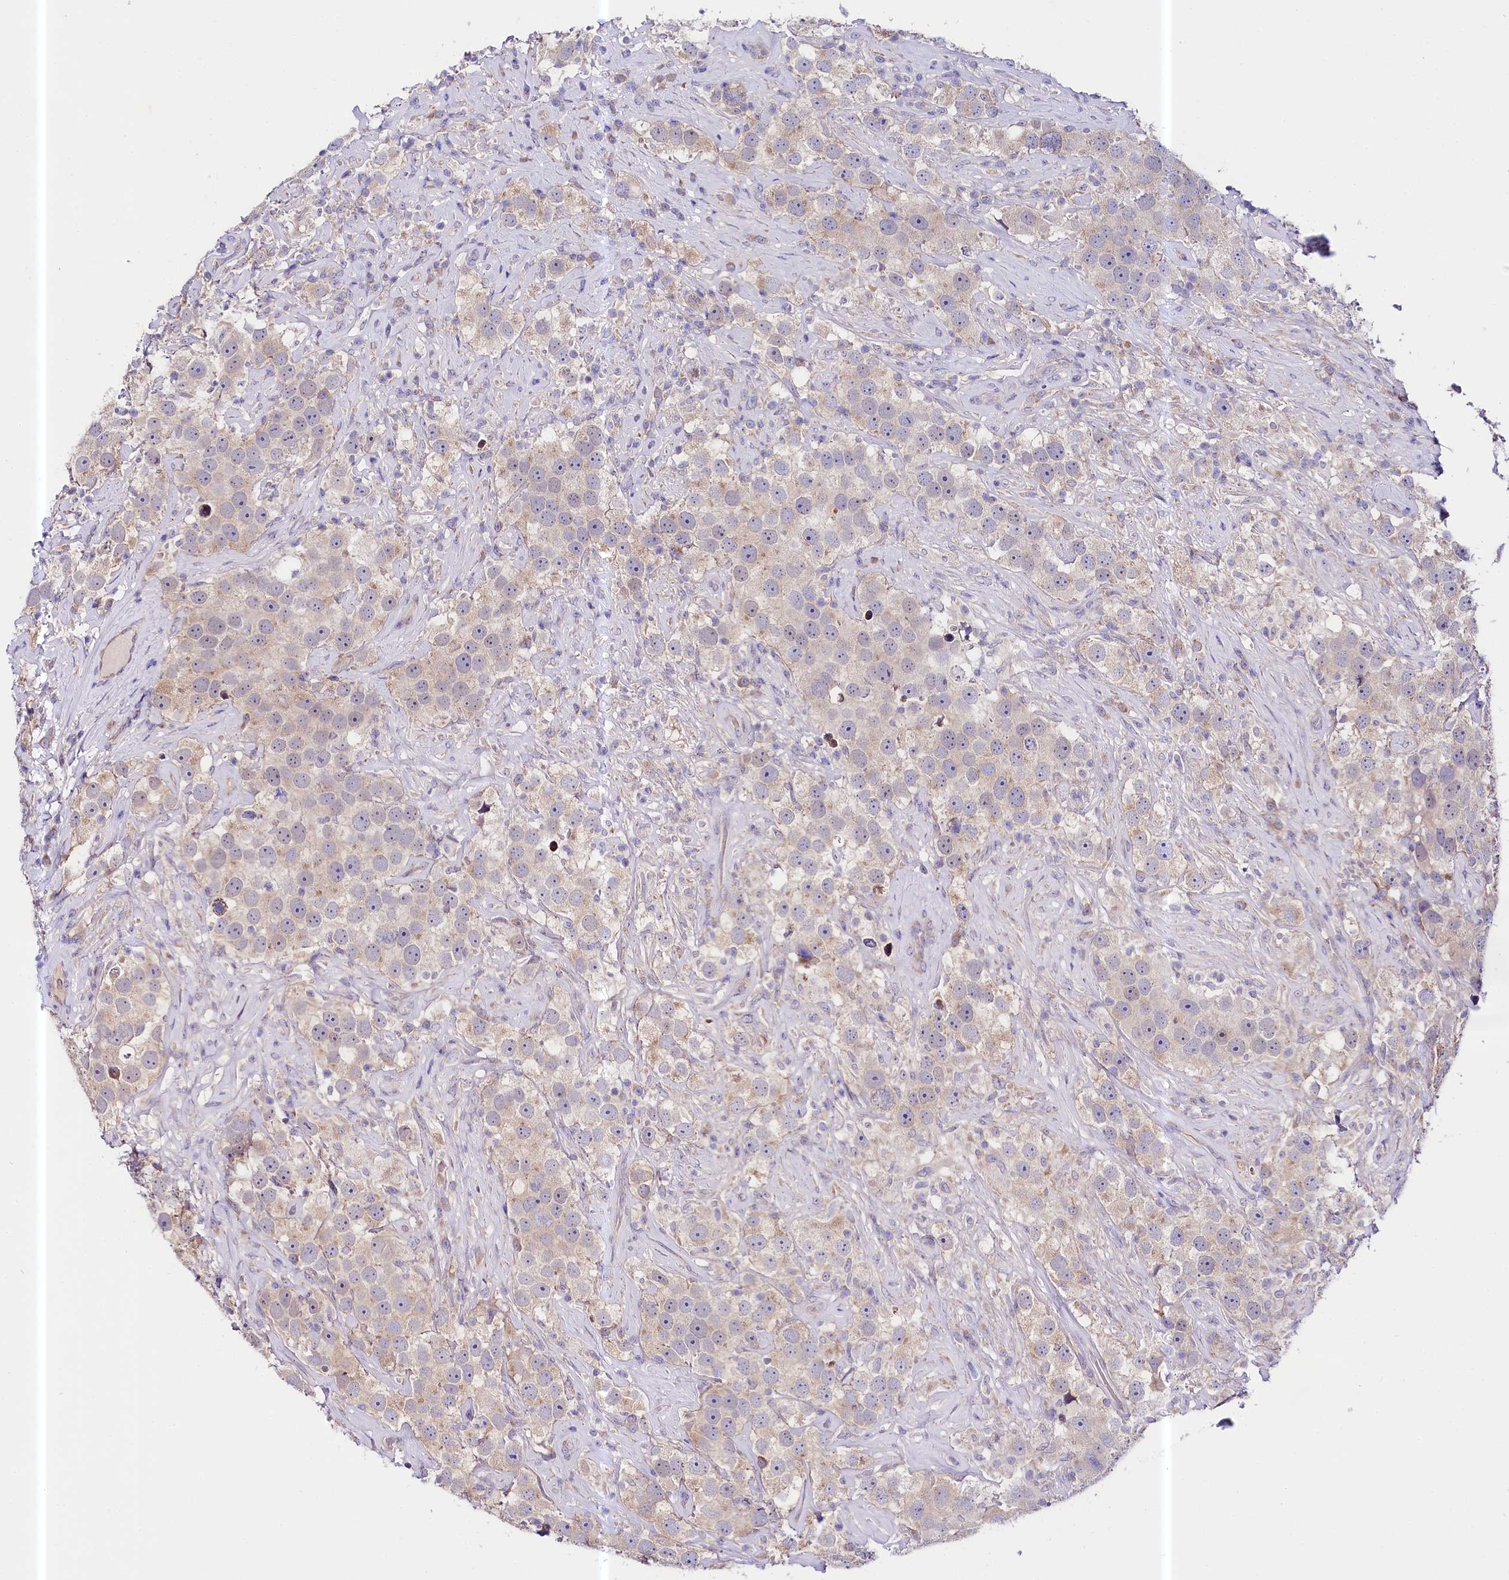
{"staining": {"intensity": "weak", "quantity": "25%-75%", "location": "cytoplasmic/membranous"}, "tissue": "testis cancer", "cell_type": "Tumor cells", "image_type": "cancer", "snomed": [{"axis": "morphology", "description": "Seminoma, NOS"}, {"axis": "topography", "description": "Testis"}], "caption": "Testis cancer stained with a brown dye shows weak cytoplasmic/membranous positive positivity in approximately 25%-75% of tumor cells.", "gene": "CEP295", "patient": {"sex": "male", "age": 49}}